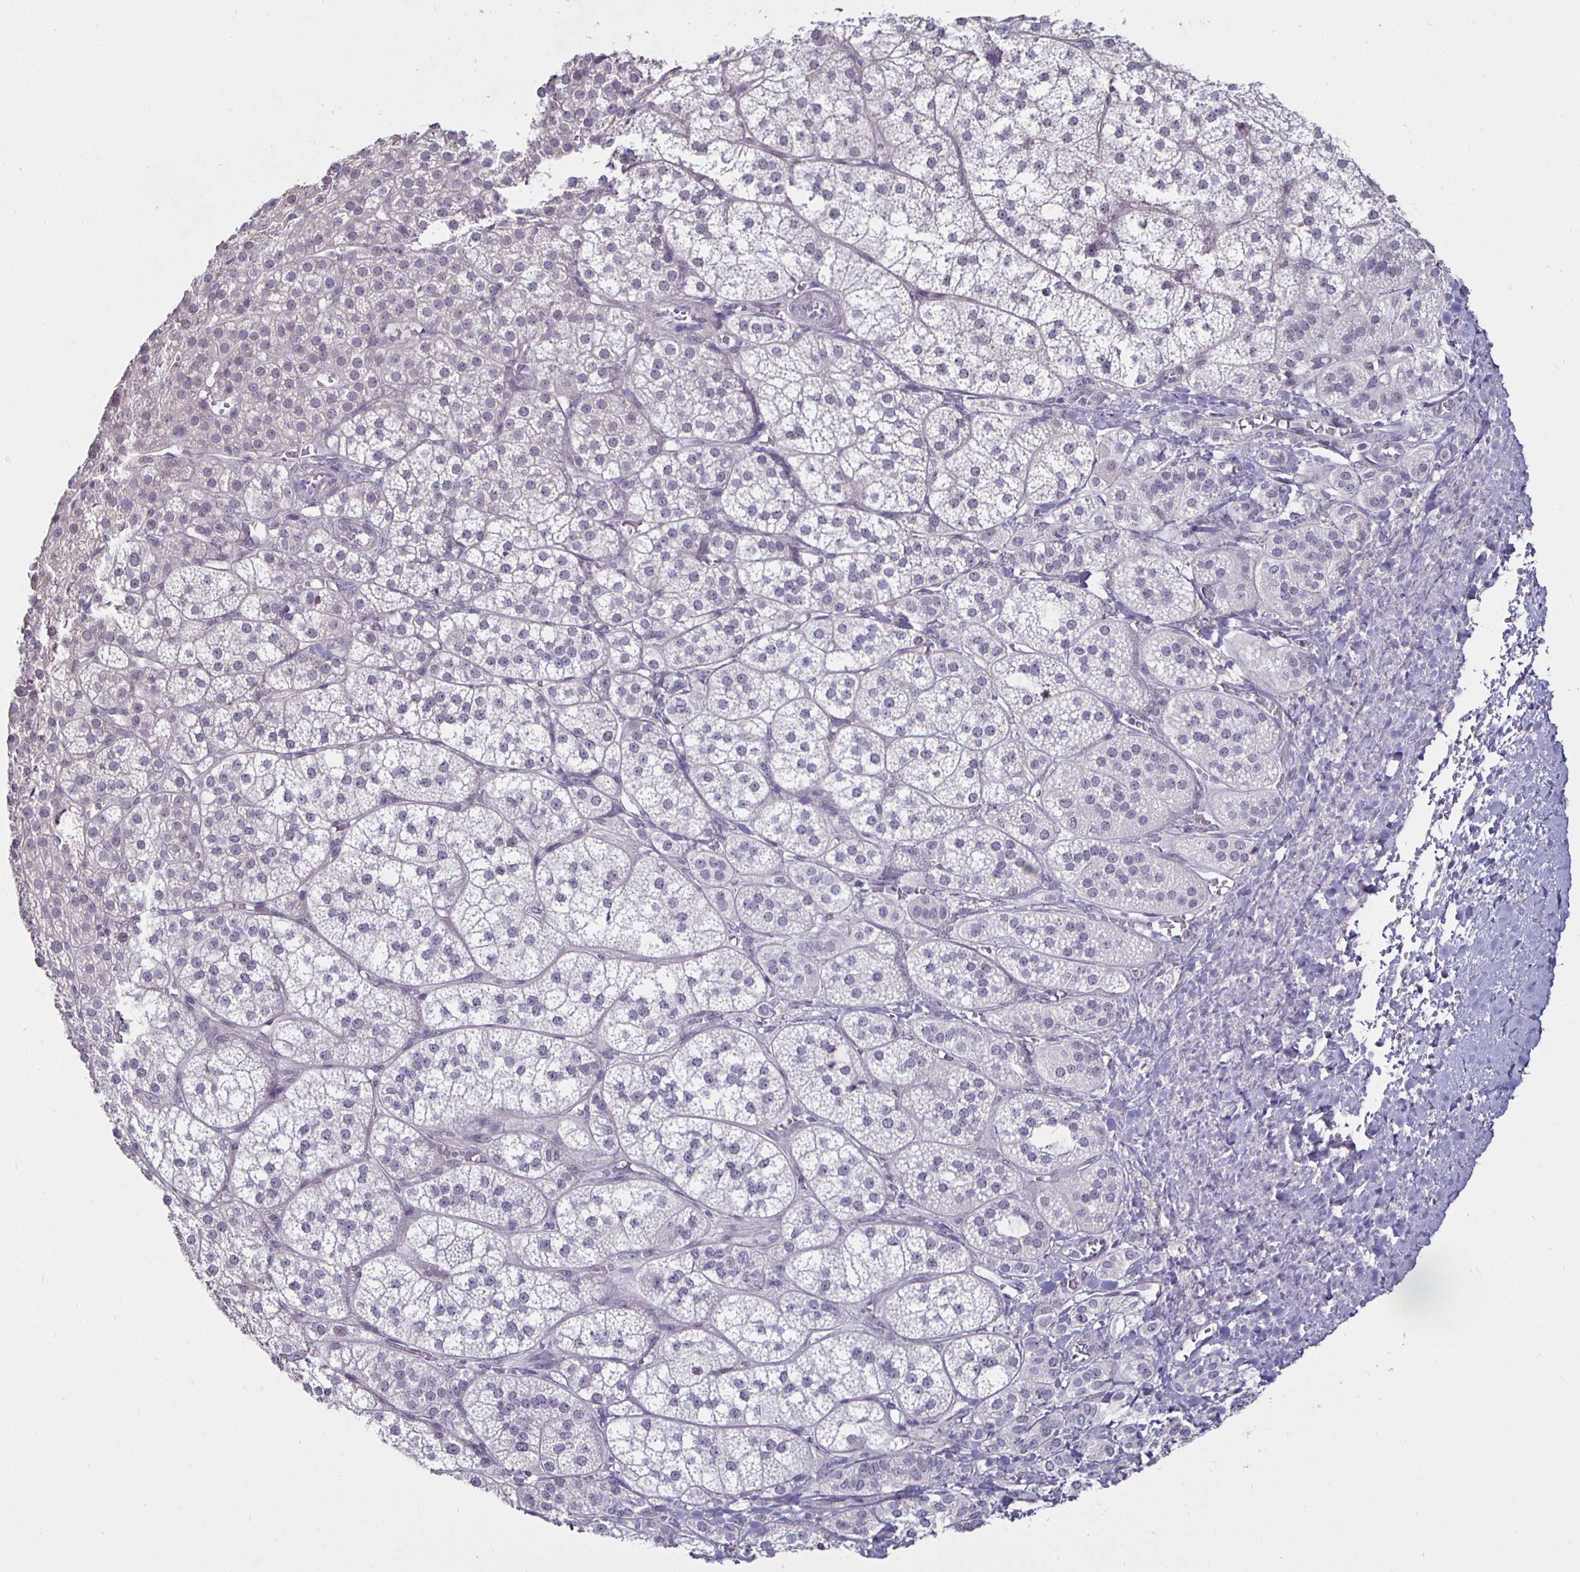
{"staining": {"intensity": "weak", "quantity": "<25%", "location": "cytoplasmic/membranous,nuclear"}, "tissue": "adrenal gland", "cell_type": "Glandular cells", "image_type": "normal", "snomed": [{"axis": "morphology", "description": "Normal tissue, NOS"}, {"axis": "topography", "description": "Adrenal gland"}], "caption": "An IHC photomicrograph of unremarkable adrenal gland is shown. There is no staining in glandular cells of adrenal gland. (DAB (3,3'-diaminobenzidine) IHC visualized using brightfield microscopy, high magnification).", "gene": "MLH1", "patient": {"sex": "female", "age": 60}}